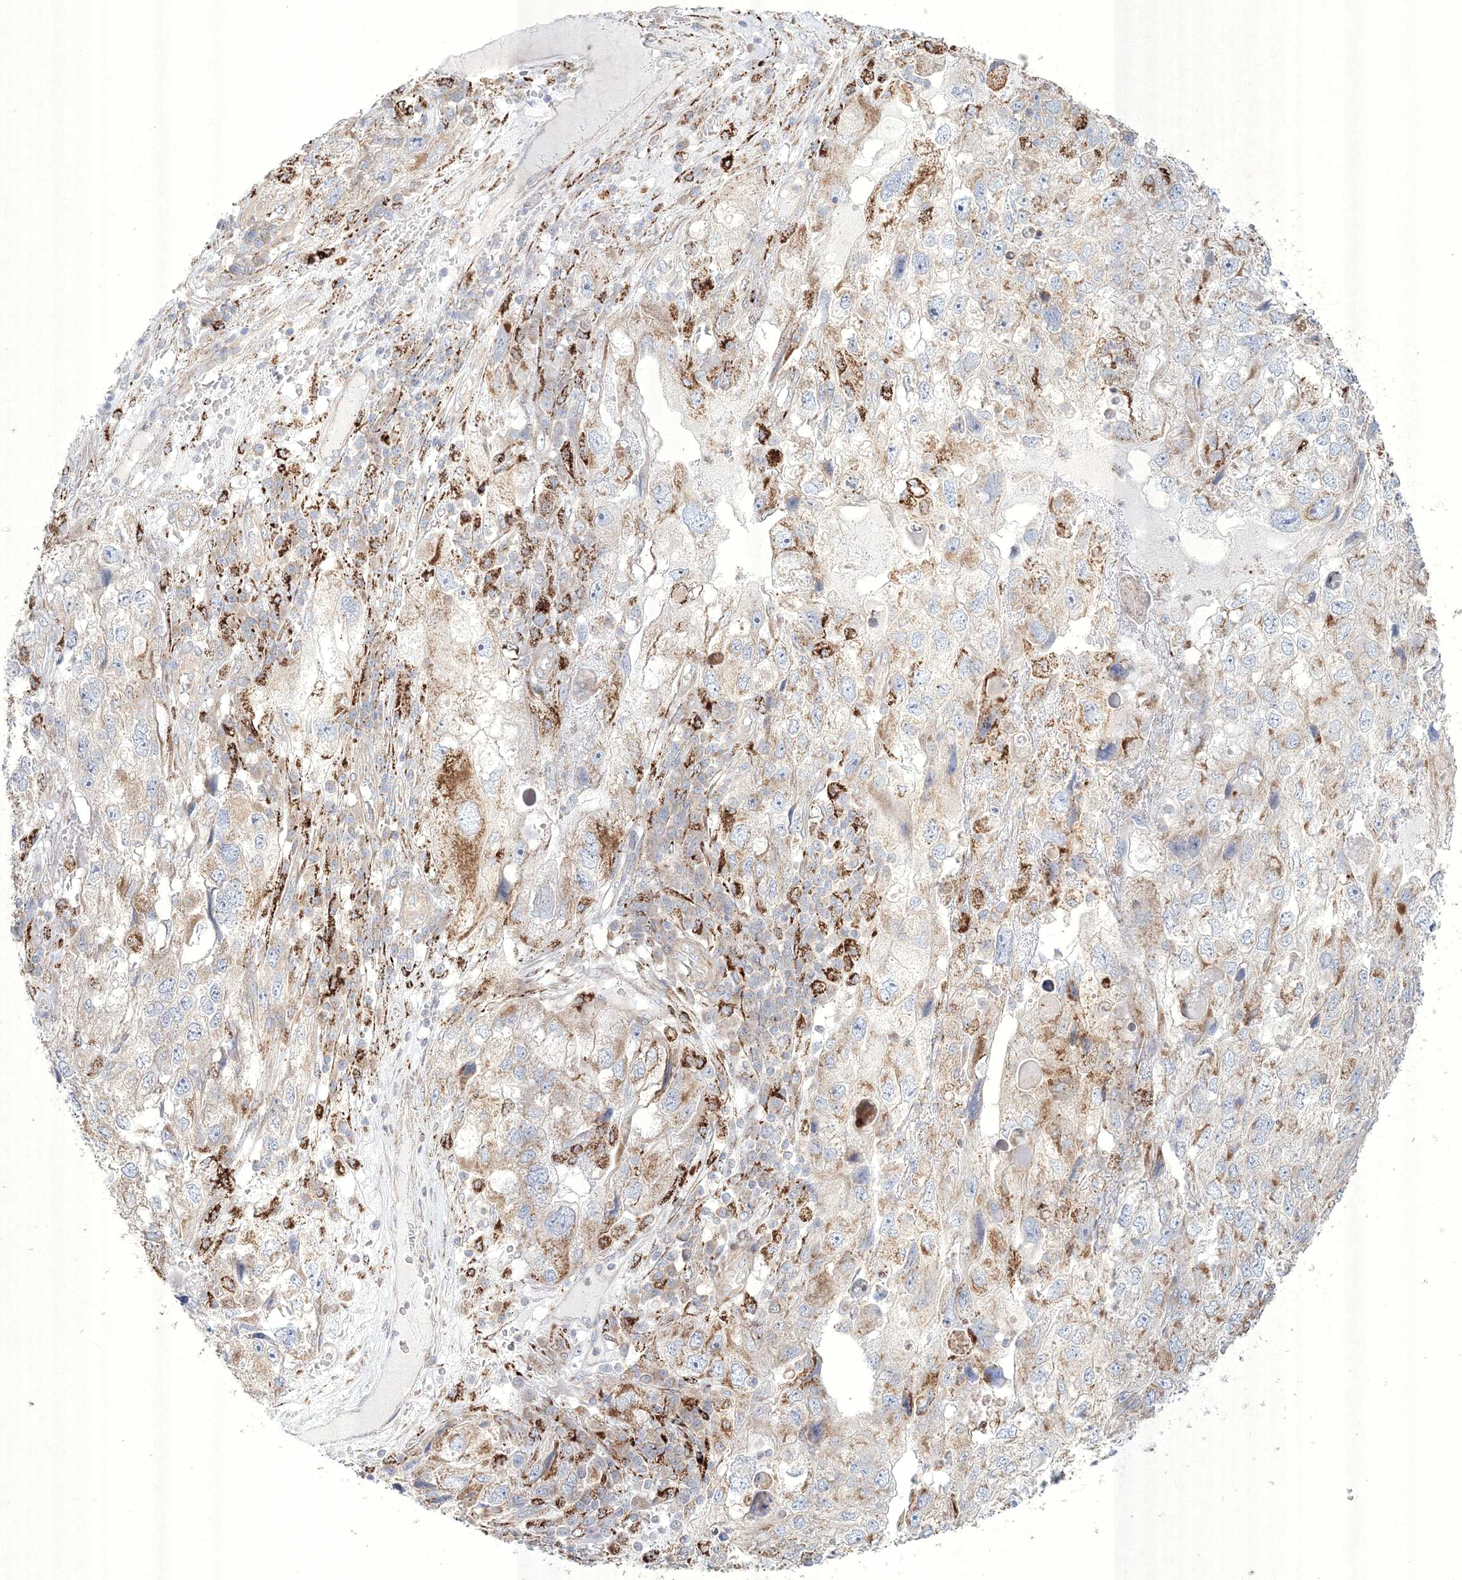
{"staining": {"intensity": "moderate", "quantity": "25%-75%", "location": "cytoplasmic/membranous"}, "tissue": "endometrial cancer", "cell_type": "Tumor cells", "image_type": "cancer", "snomed": [{"axis": "morphology", "description": "Adenocarcinoma, NOS"}, {"axis": "topography", "description": "Endometrium"}], "caption": "High-power microscopy captured an immunohistochemistry histopathology image of endometrial cancer (adenocarcinoma), revealing moderate cytoplasmic/membranous positivity in about 25%-75% of tumor cells.", "gene": "WDR49", "patient": {"sex": "female", "age": 49}}